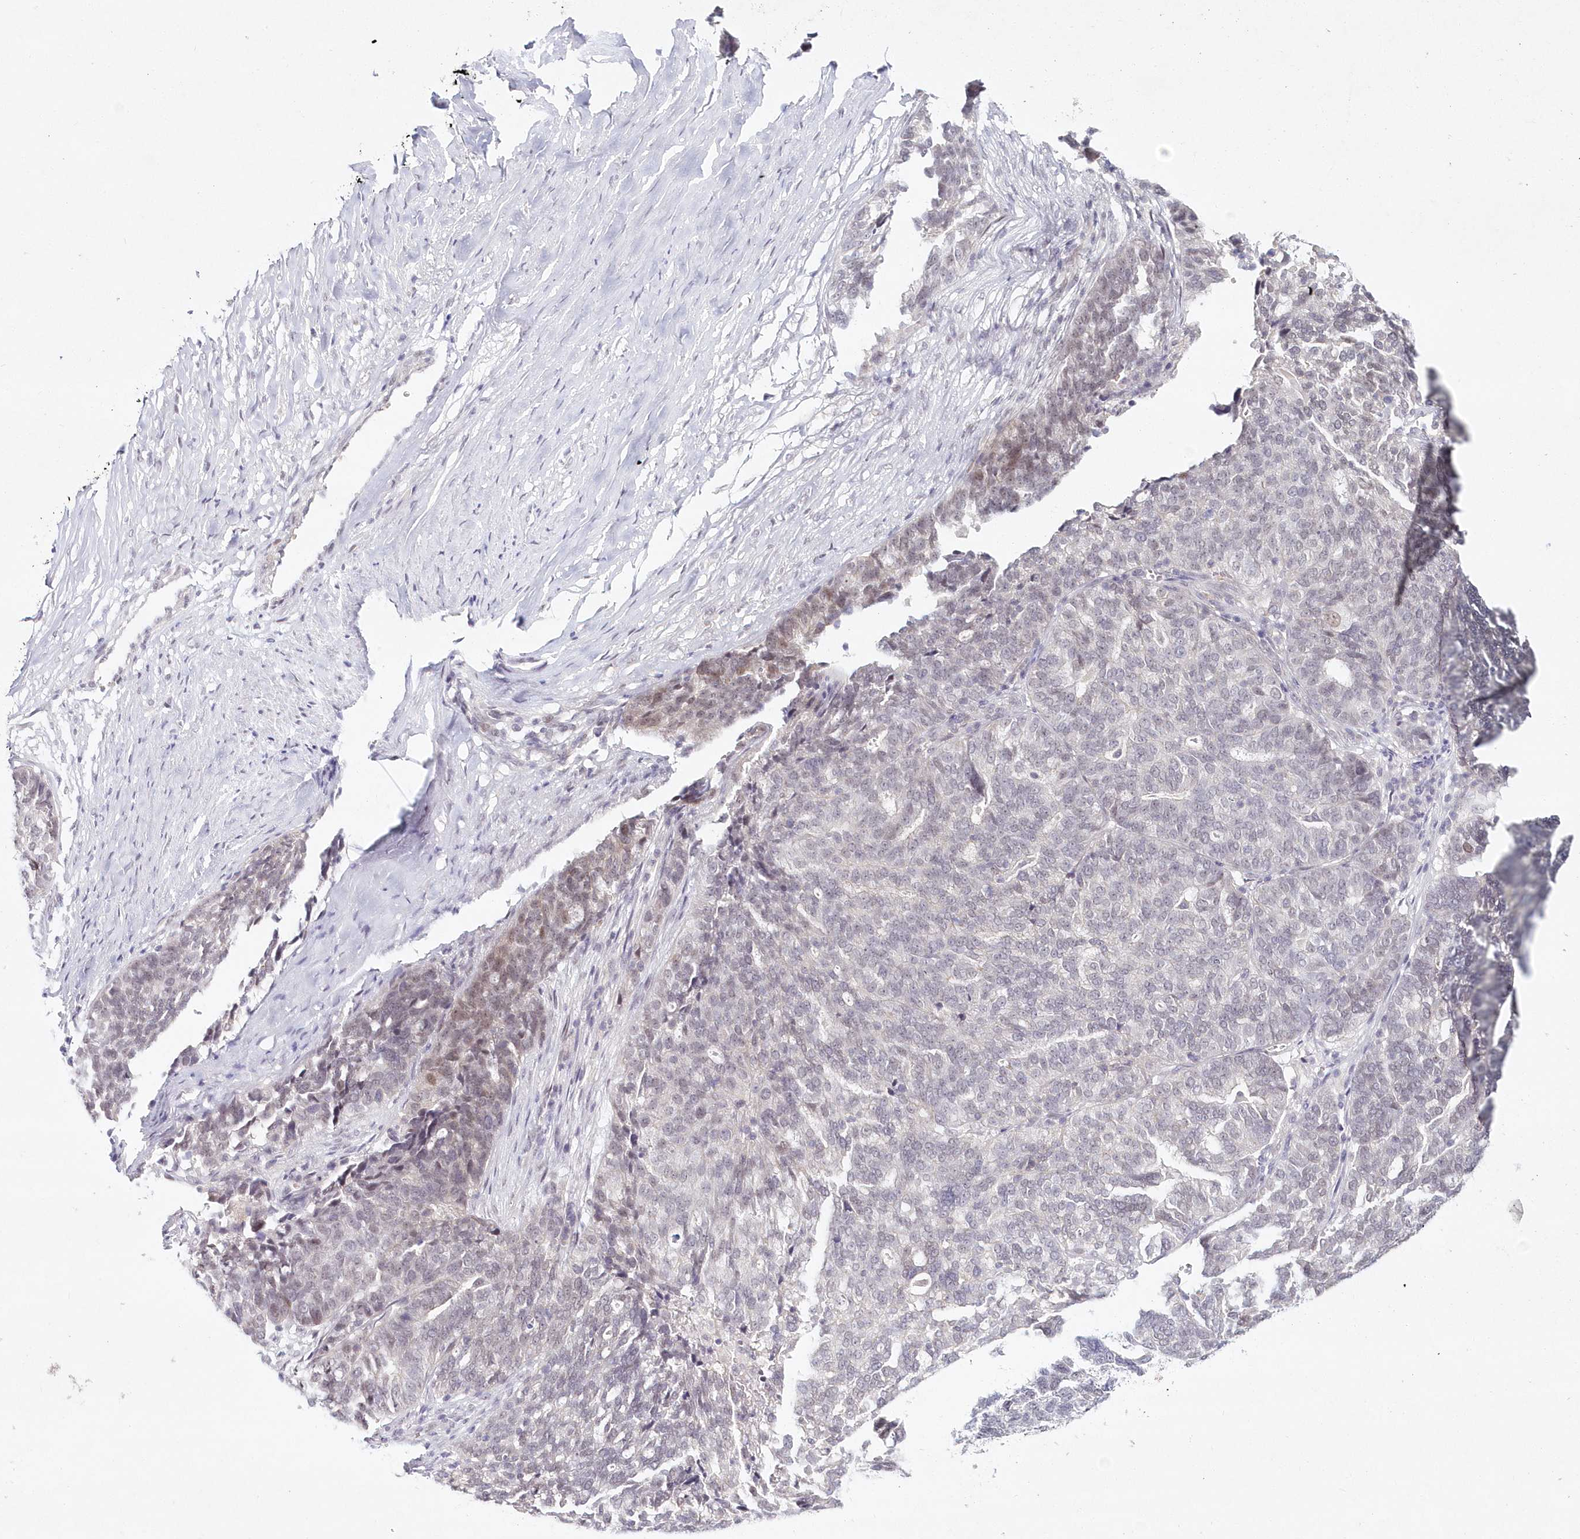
{"staining": {"intensity": "weak", "quantity": "<25%", "location": "nuclear"}, "tissue": "ovarian cancer", "cell_type": "Tumor cells", "image_type": "cancer", "snomed": [{"axis": "morphology", "description": "Cystadenocarcinoma, serous, NOS"}, {"axis": "topography", "description": "Ovary"}], "caption": "Human serous cystadenocarcinoma (ovarian) stained for a protein using immunohistochemistry (IHC) demonstrates no expression in tumor cells.", "gene": "HYCC2", "patient": {"sex": "female", "age": 59}}